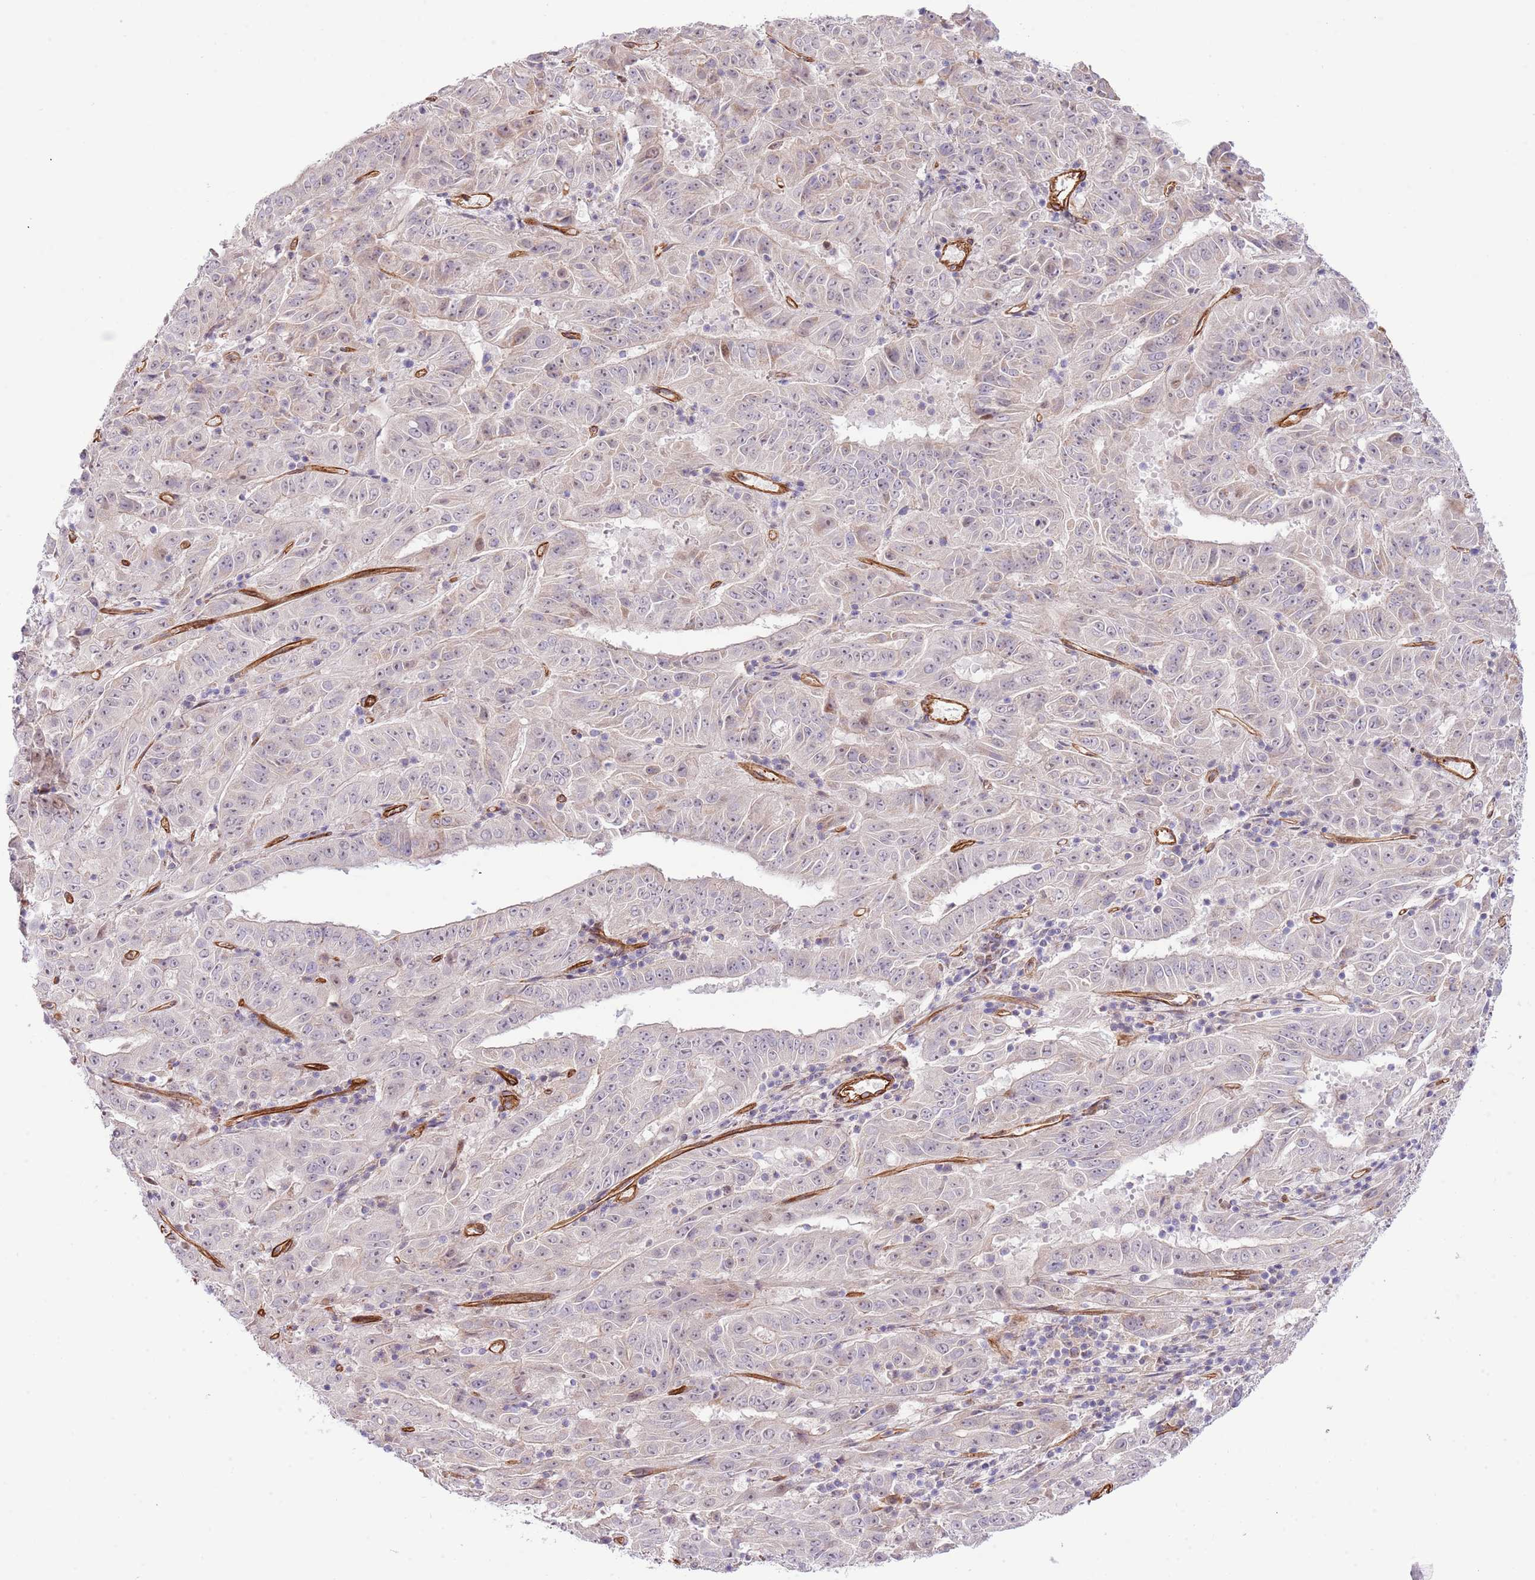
{"staining": {"intensity": "negative", "quantity": "none", "location": "none"}, "tissue": "pancreatic cancer", "cell_type": "Tumor cells", "image_type": "cancer", "snomed": [{"axis": "morphology", "description": "Adenocarcinoma, NOS"}, {"axis": "topography", "description": "Pancreas"}], "caption": "Tumor cells show no significant protein positivity in adenocarcinoma (pancreatic).", "gene": "NEK3", "patient": {"sex": "male", "age": 63}}